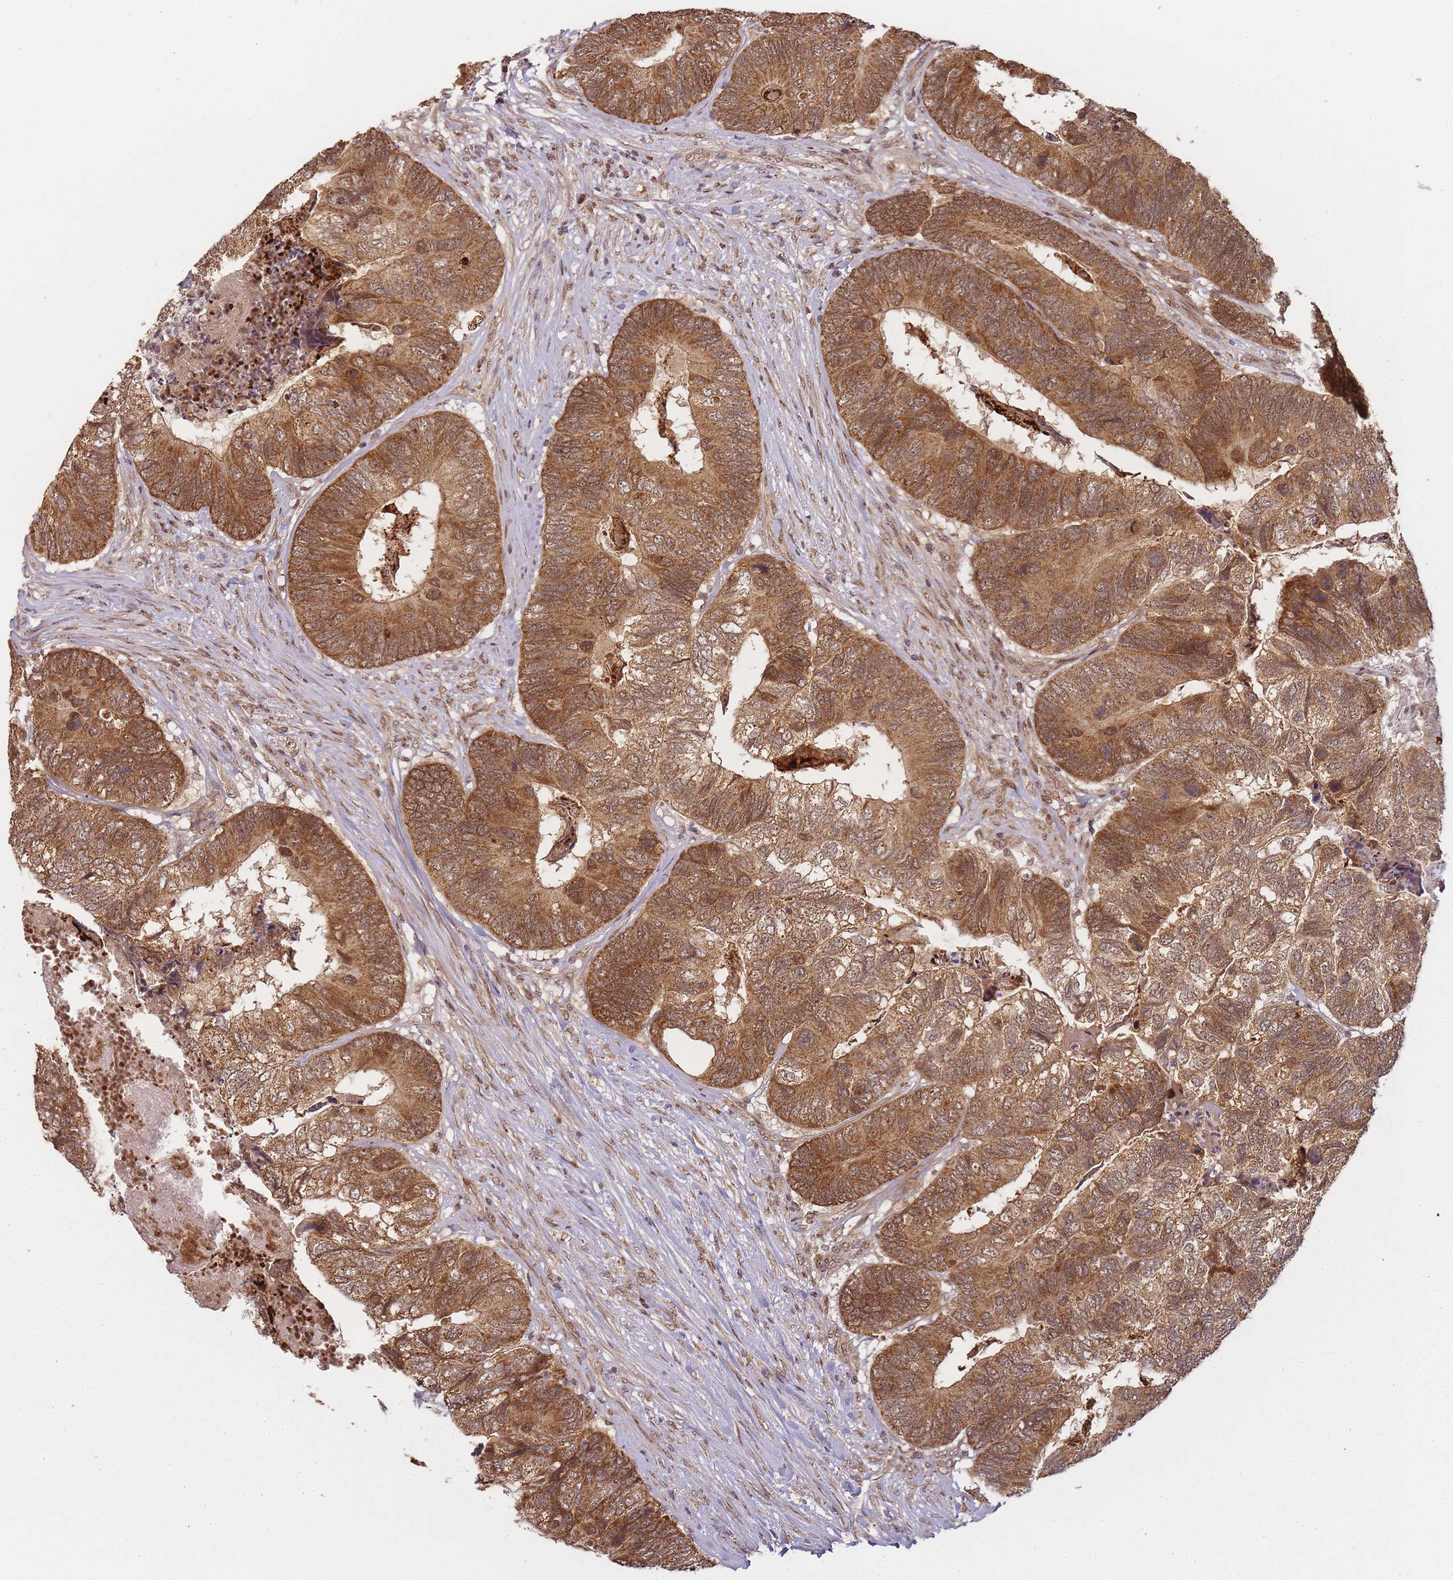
{"staining": {"intensity": "moderate", "quantity": ">75%", "location": "cytoplasmic/membranous"}, "tissue": "colorectal cancer", "cell_type": "Tumor cells", "image_type": "cancer", "snomed": [{"axis": "morphology", "description": "Adenocarcinoma, NOS"}, {"axis": "topography", "description": "Colon"}], "caption": "Immunohistochemical staining of colorectal cancer exhibits medium levels of moderate cytoplasmic/membranous protein expression in approximately >75% of tumor cells. (IHC, brightfield microscopy, high magnification).", "gene": "ZNF497", "patient": {"sex": "female", "age": 67}}